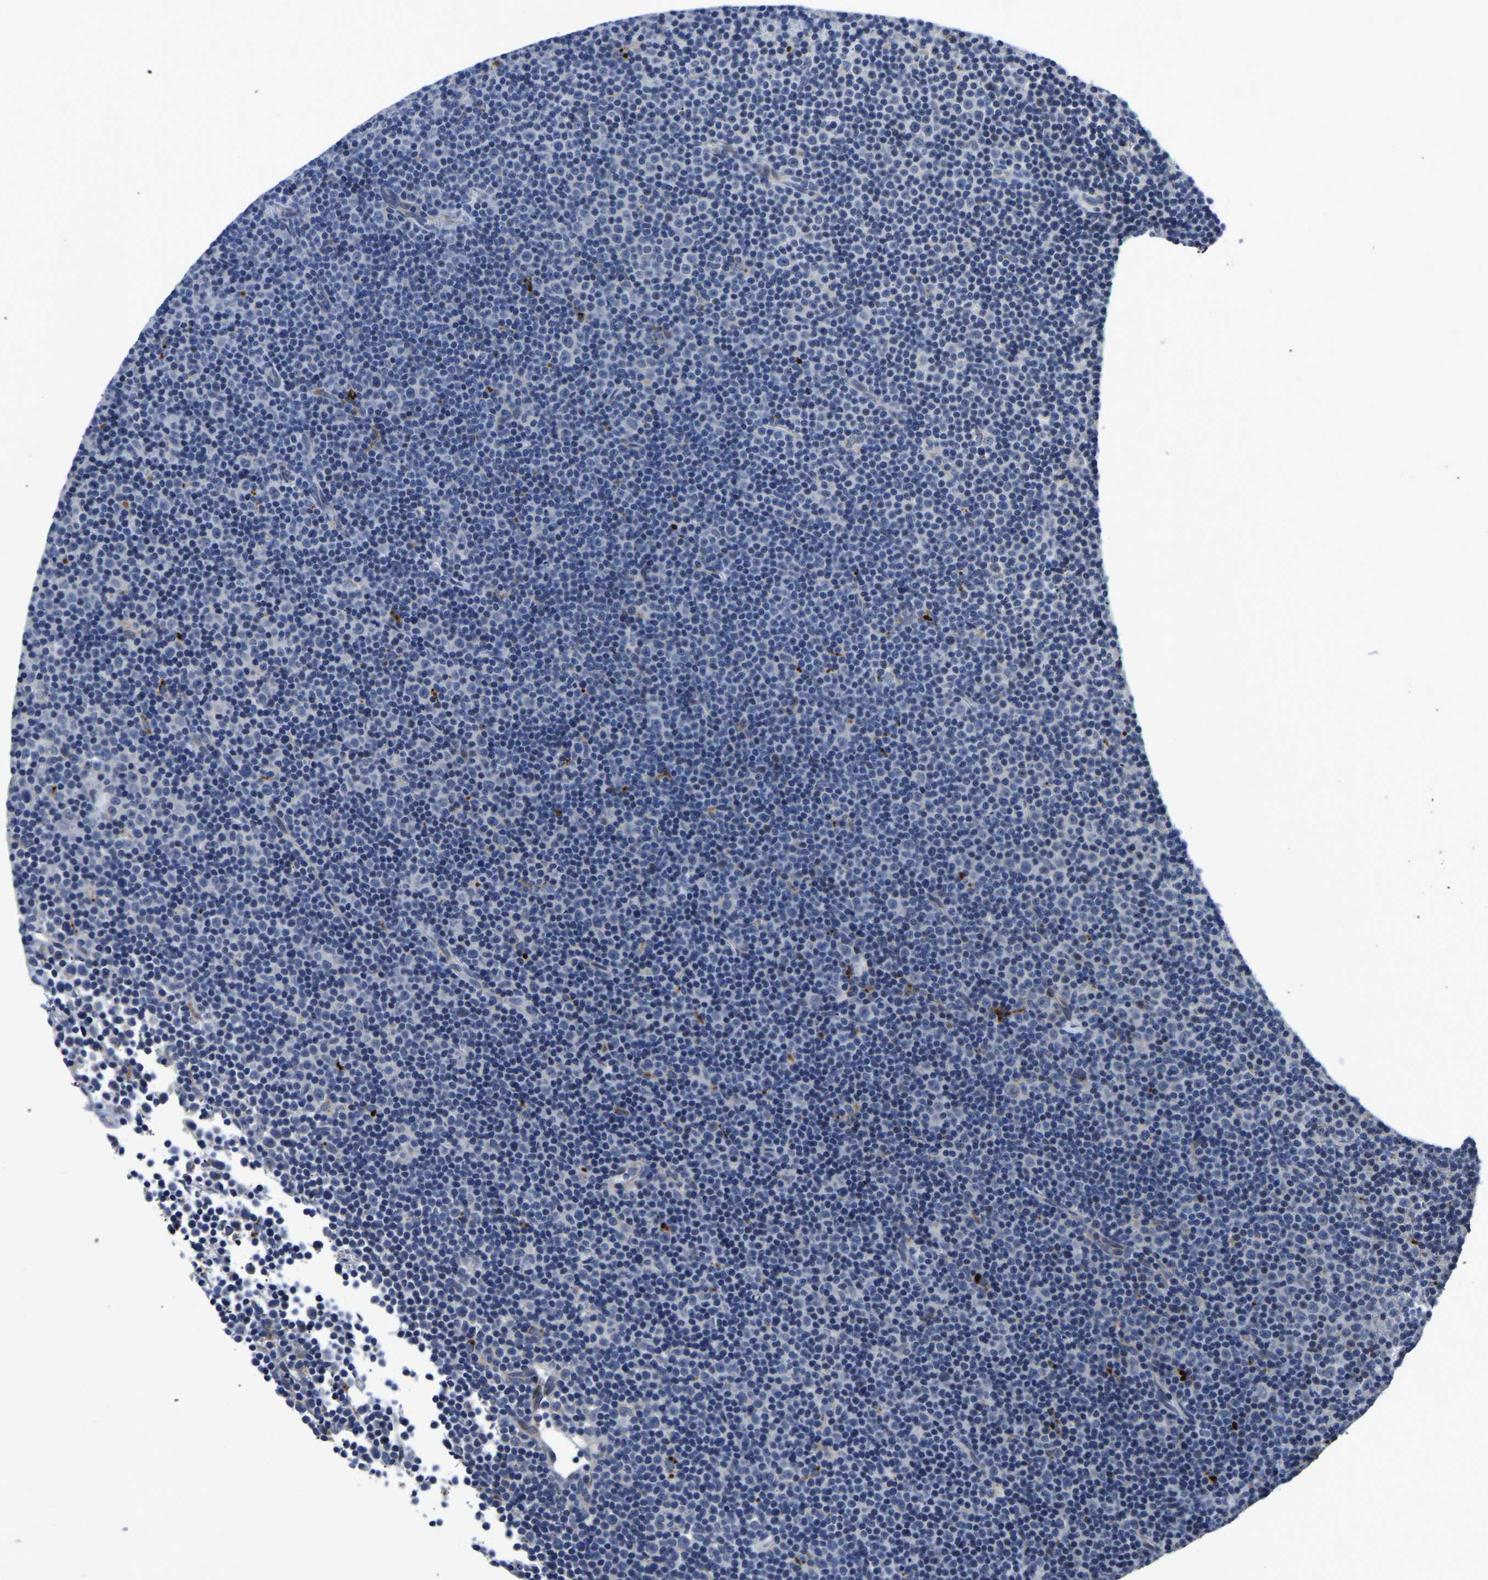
{"staining": {"intensity": "negative", "quantity": "none", "location": "none"}, "tissue": "lymphoma", "cell_type": "Tumor cells", "image_type": "cancer", "snomed": [{"axis": "morphology", "description": "Malignant lymphoma, non-Hodgkin's type, Low grade"}, {"axis": "topography", "description": "Lymph node"}], "caption": "A micrograph of human lymphoma is negative for staining in tumor cells.", "gene": "PDLIM7", "patient": {"sex": "female", "age": 67}}